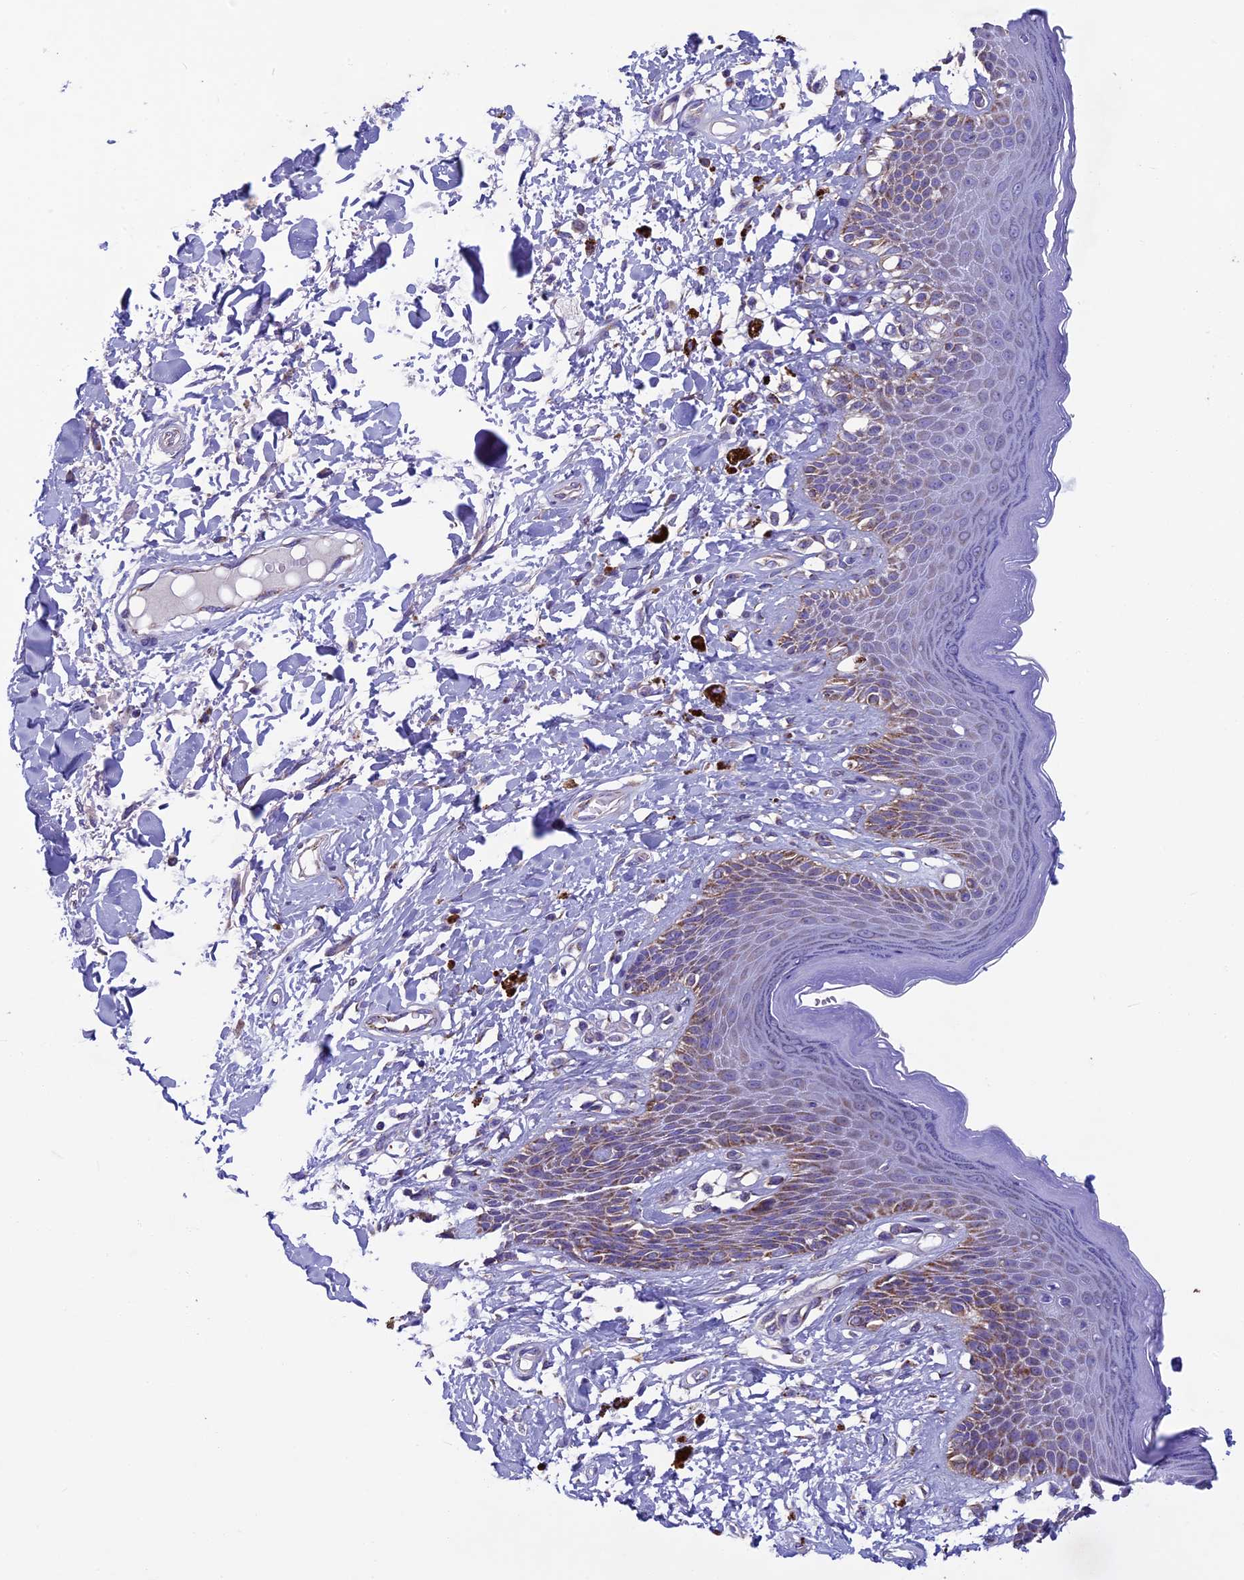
{"staining": {"intensity": "moderate", "quantity": "25%-75%", "location": "cytoplasmic/membranous"}, "tissue": "skin", "cell_type": "Epidermal cells", "image_type": "normal", "snomed": [{"axis": "morphology", "description": "Normal tissue, NOS"}, {"axis": "topography", "description": "Anal"}], "caption": "Immunohistochemical staining of normal skin reveals medium levels of moderate cytoplasmic/membranous staining in approximately 25%-75% of epidermal cells.", "gene": "MFSD12", "patient": {"sex": "female", "age": 78}}